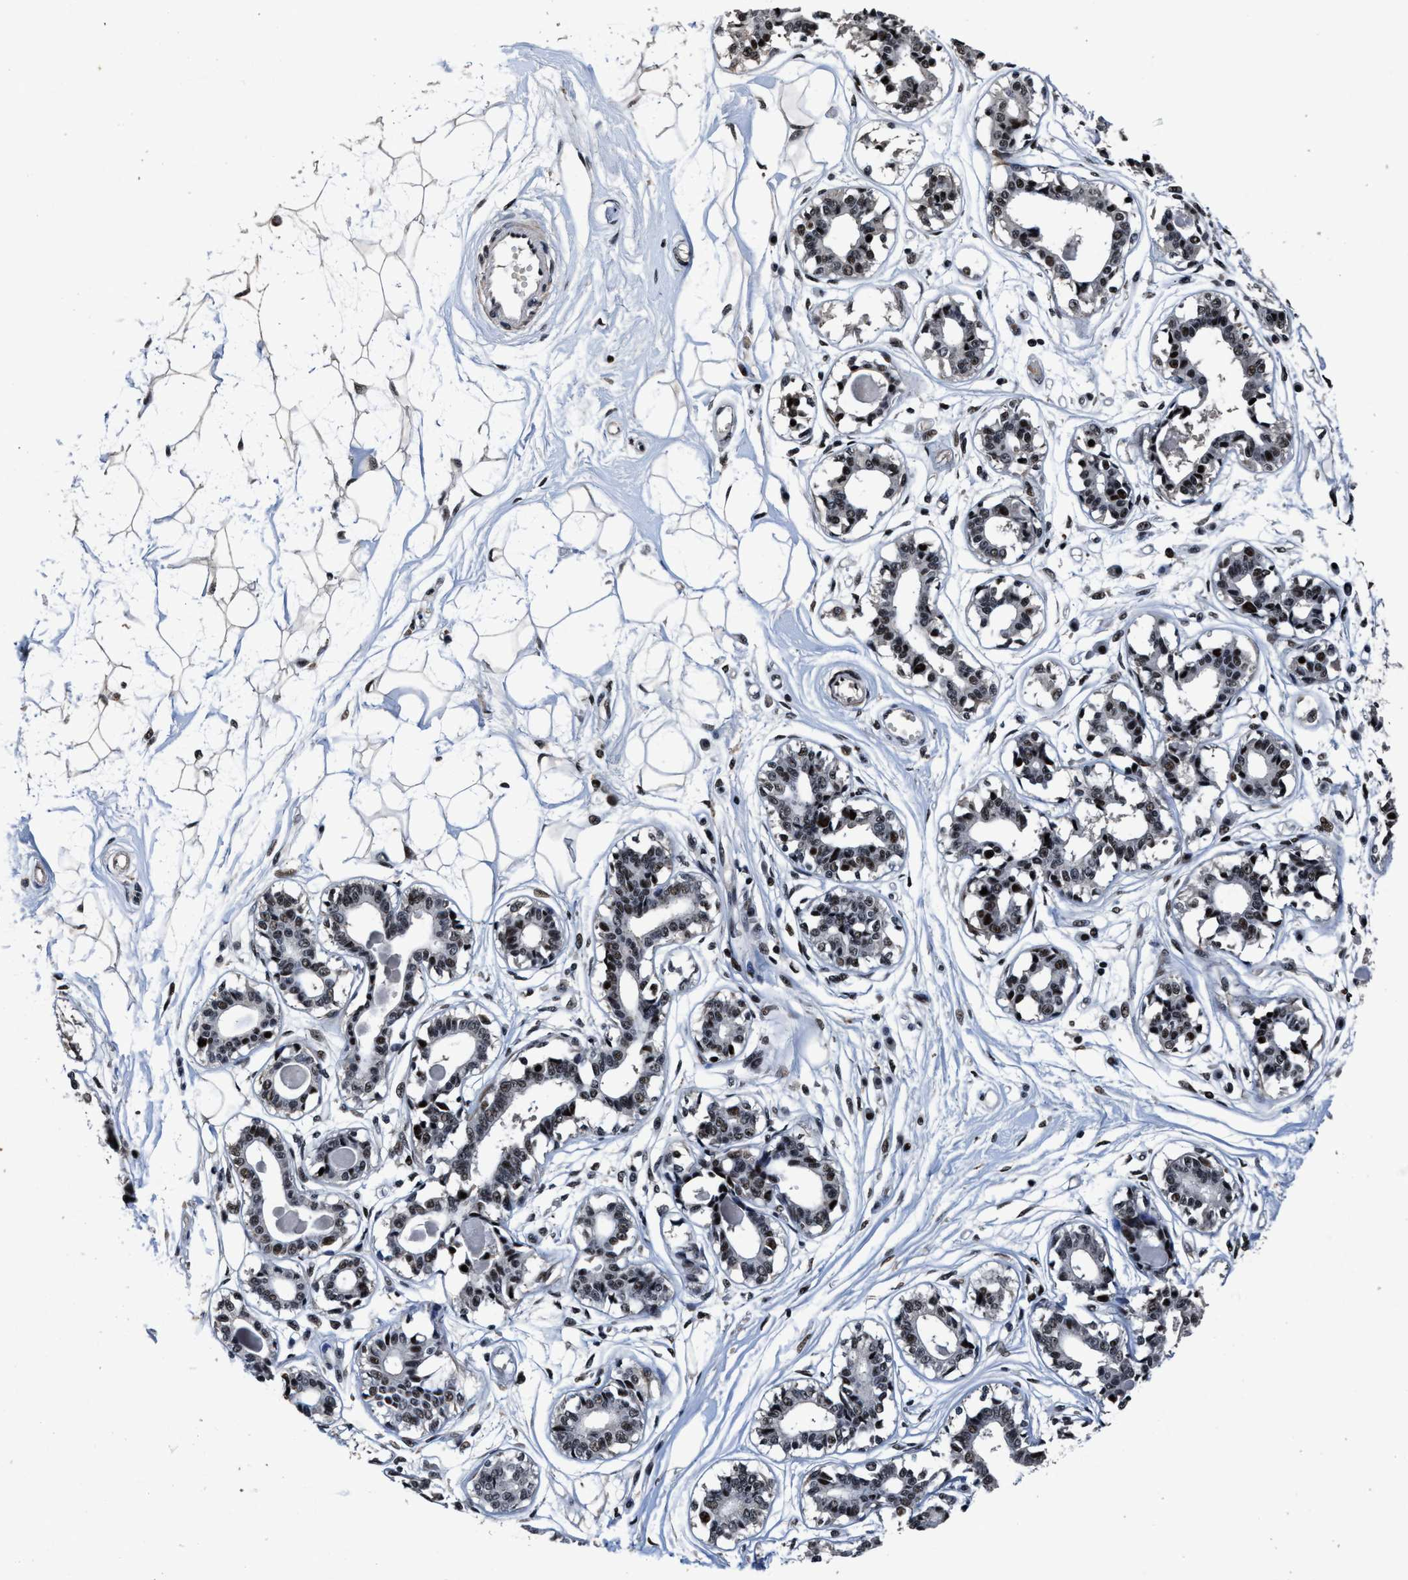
{"staining": {"intensity": "moderate", "quantity": "25%-75%", "location": "nuclear"}, "tissue": "breast", "cell_type": "Adipocytes", "image_type": "normal", "snomed": [{"axis": "morphology", "description": "Normal tissue, NOS"}, {"axis": "topography", "description": "Breast"}], "caption": "Approximately 25%-75% of adipocytes in normal breast reveal moderate nuclear protein positivity as visualized by brown immunohistochemical staining.", "gene": "ZNF233", "patient": {"sex": "female", "age": 45}}